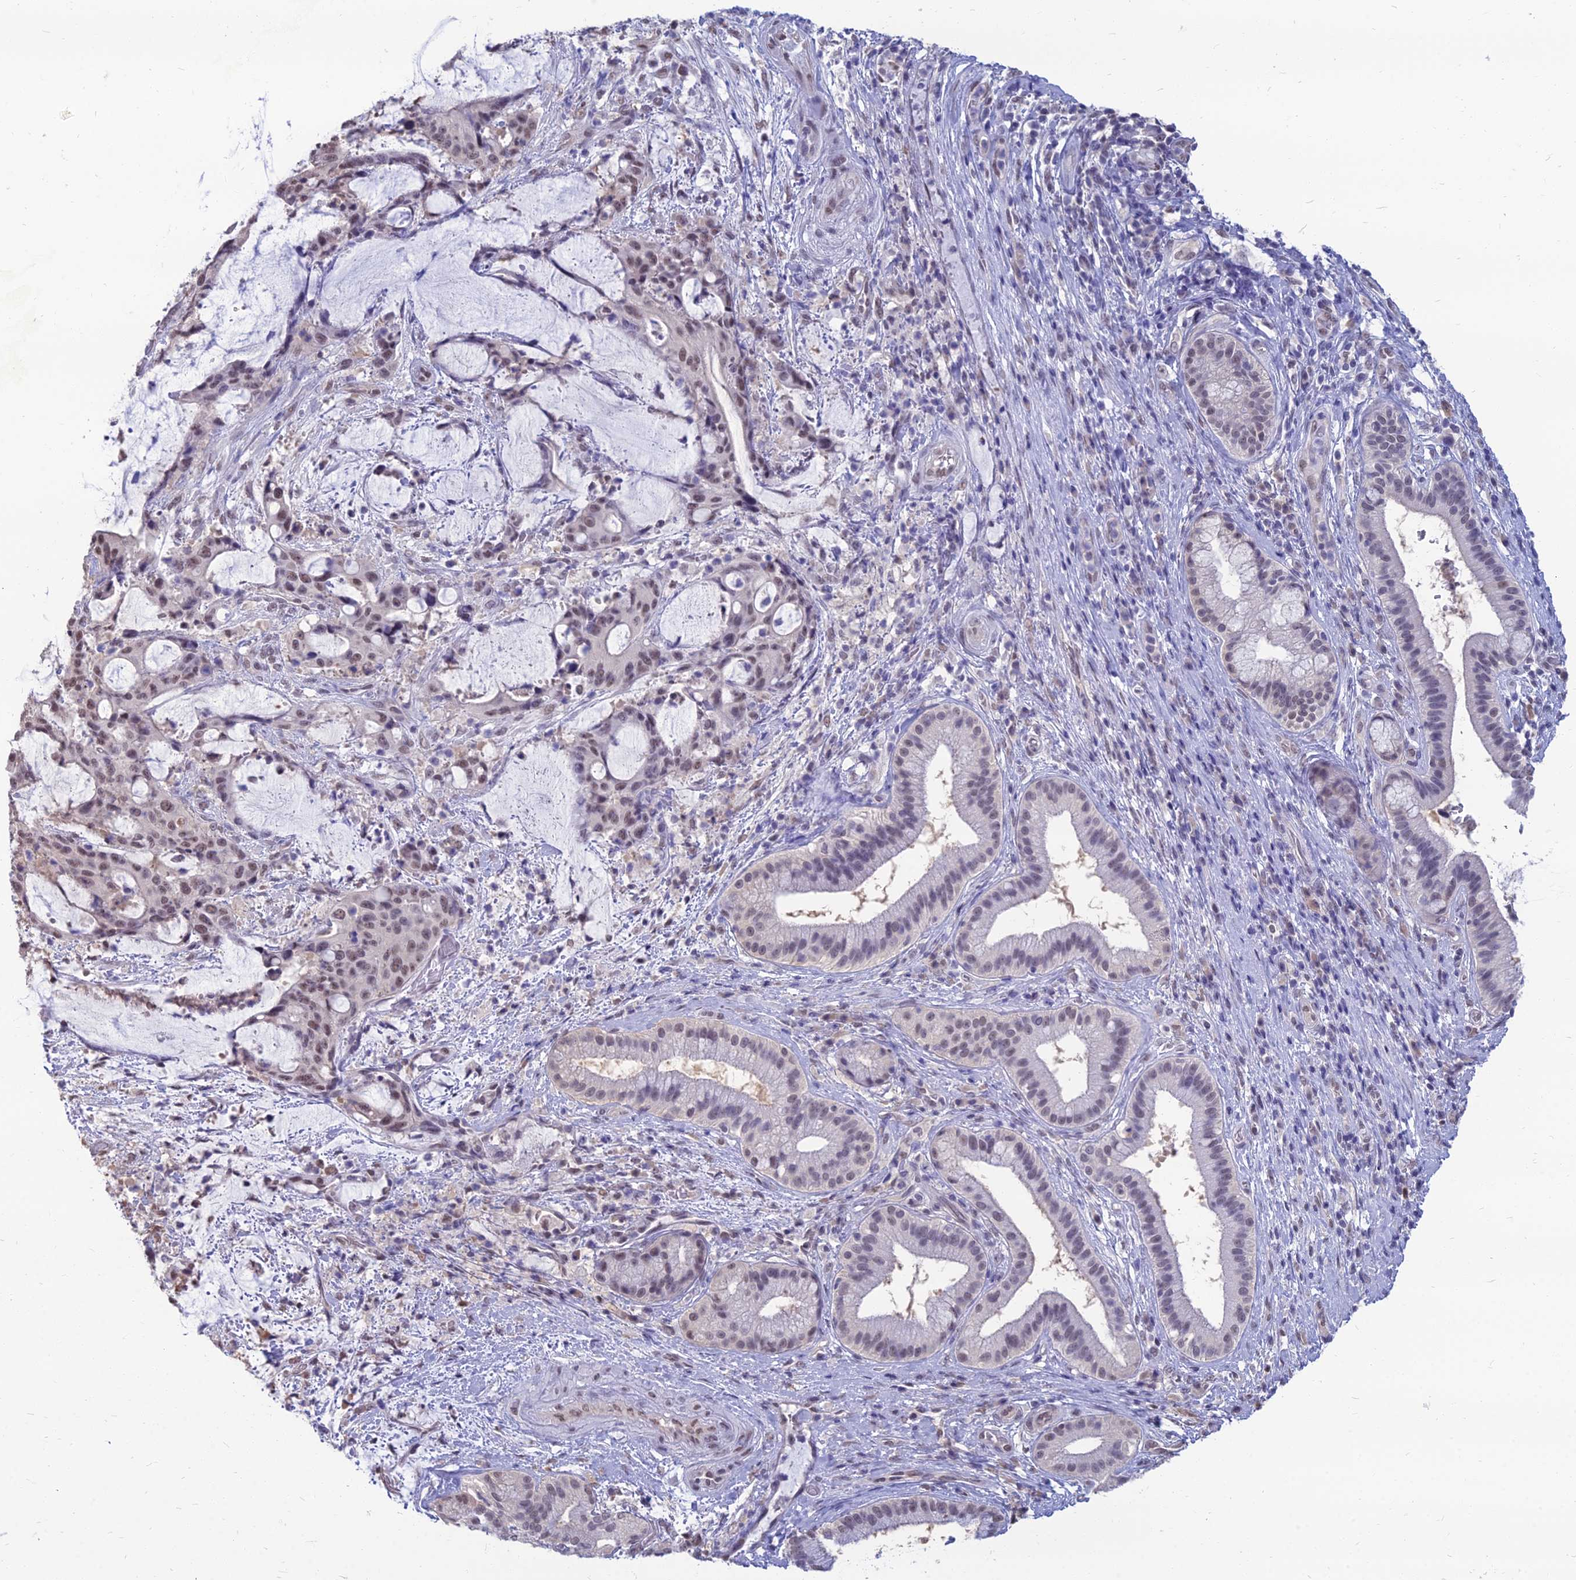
{"staining": {"intensity": "weak", "quantity": "25%-75%", "location": "nuclear"}, "tissue": "liver cancer", "cell_type": "Tumor cells", "image_type": "cancer", "snomed": [{"axis": "morphology", "description": "Normal tissue, NOS"}, {"axis": "morphology", "description": "Cholangiocarcinoma"}, {"axis": "topography", "description": "Liver"}, {"axis": "topography", "description": "Peripheral nerve tissue"}], "caption": "Human liver cancer (cholangiocarcinoma) stained with a brown dye exhibits weak nuclear positive positivity in approximately 25%-75% of tumor cells.", "gene": "SRSF7", "patient": {"sex": "female", "age": 73}}